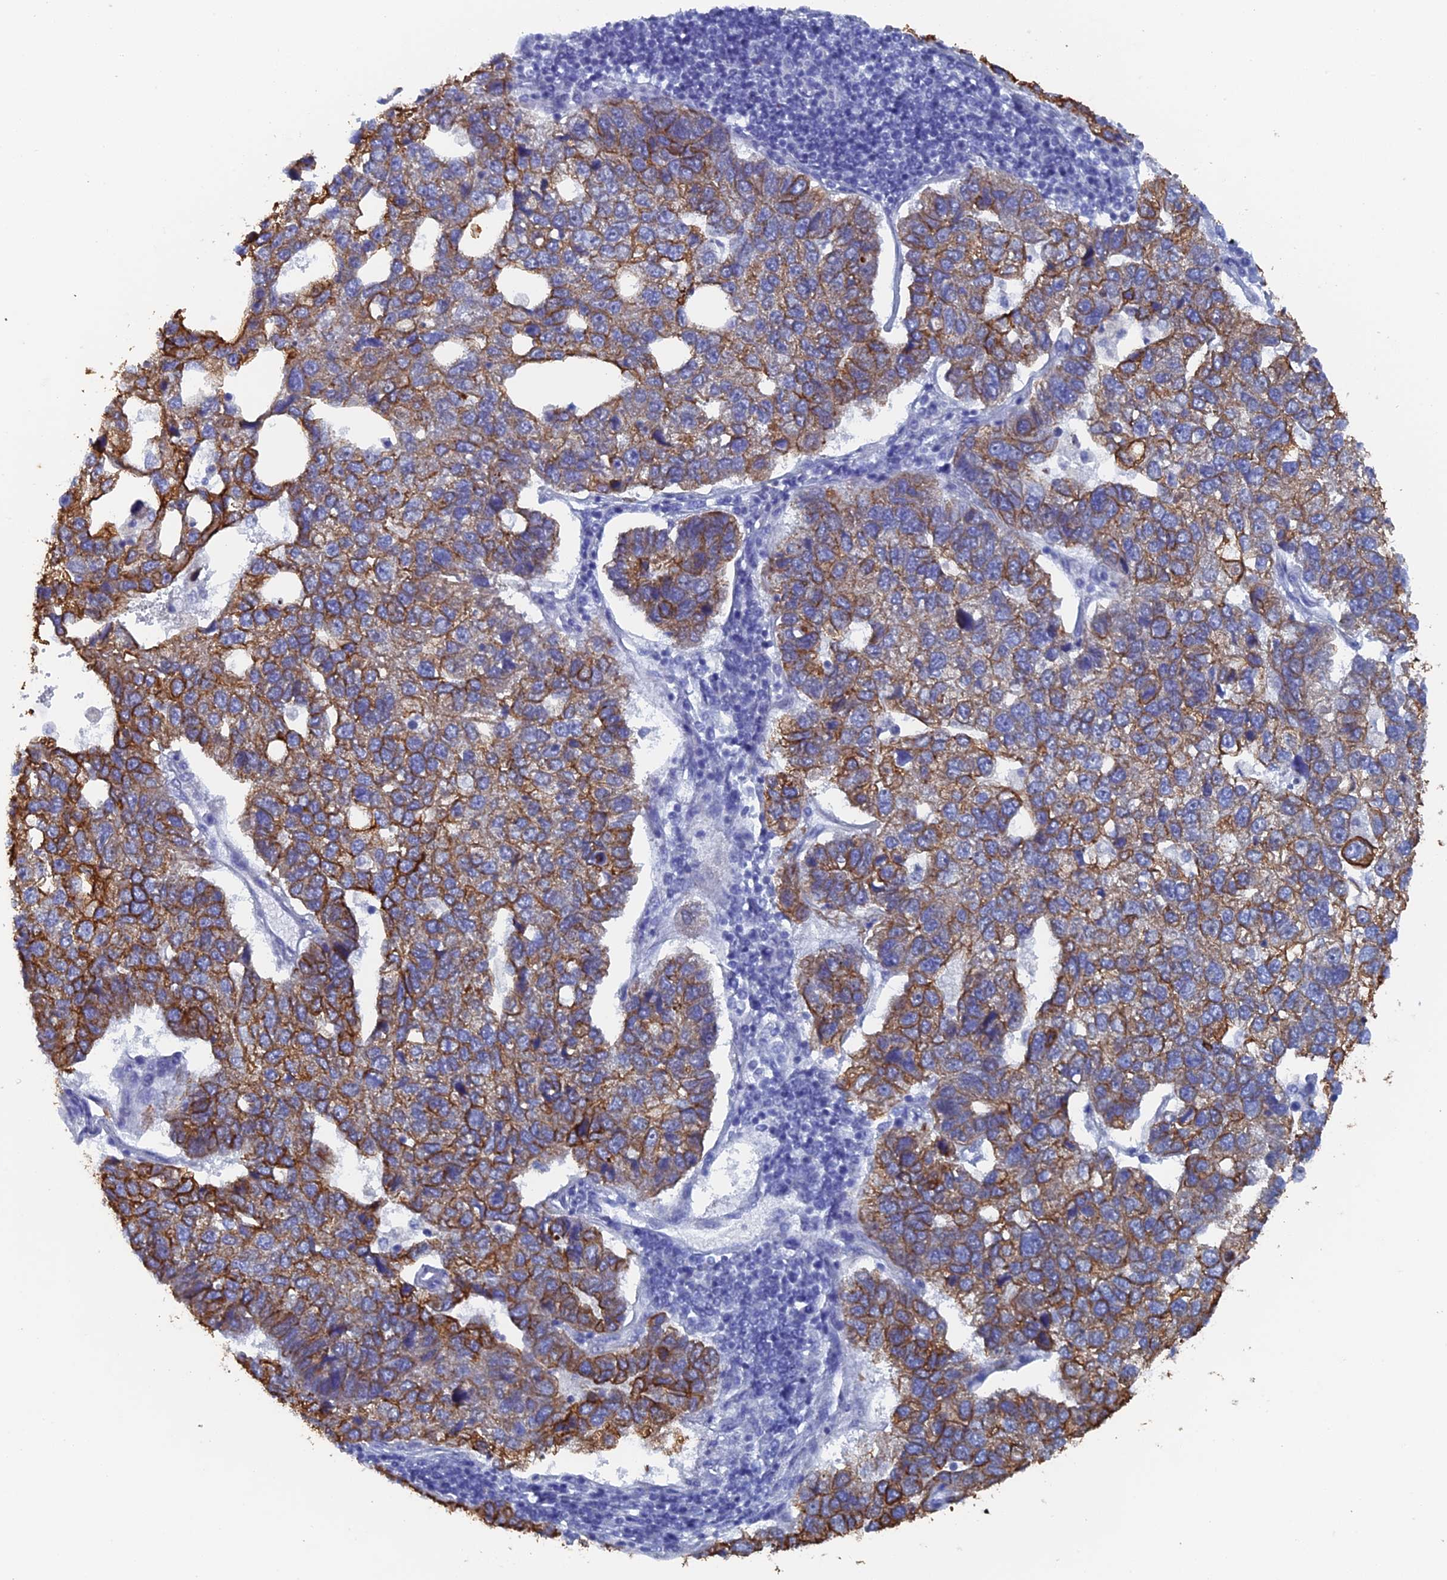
{"staining": {"intensity": "moderate", "quantity": "25%-75%", "location": "cytoplasmic/membranous"}, "tissue": "pancreatic cancer", "cell_type": "Tumor cells", "image_type": "cancer", "snomed": [{"axis": "morphology", "description": "Adenocarcinoma, NOS"}, {"axis": "topography", "description": "Pancreas"}], "caption": "High-power microscopy captured an immunohistochemistry (IHC) photomicrograph of adenocarcinoma (pancreatic), revealing moderate cytoplasmic/membranous positivity in about 25%-75% of tumor cells. Using DAB (3,3'-diaminobenzidine) (brown) and hematoxylin (blue) stains, captured at high magnification using brightfield microscopy.", "gene": "SRFBP1", "patient": {"sex": "female", "age": 61}}